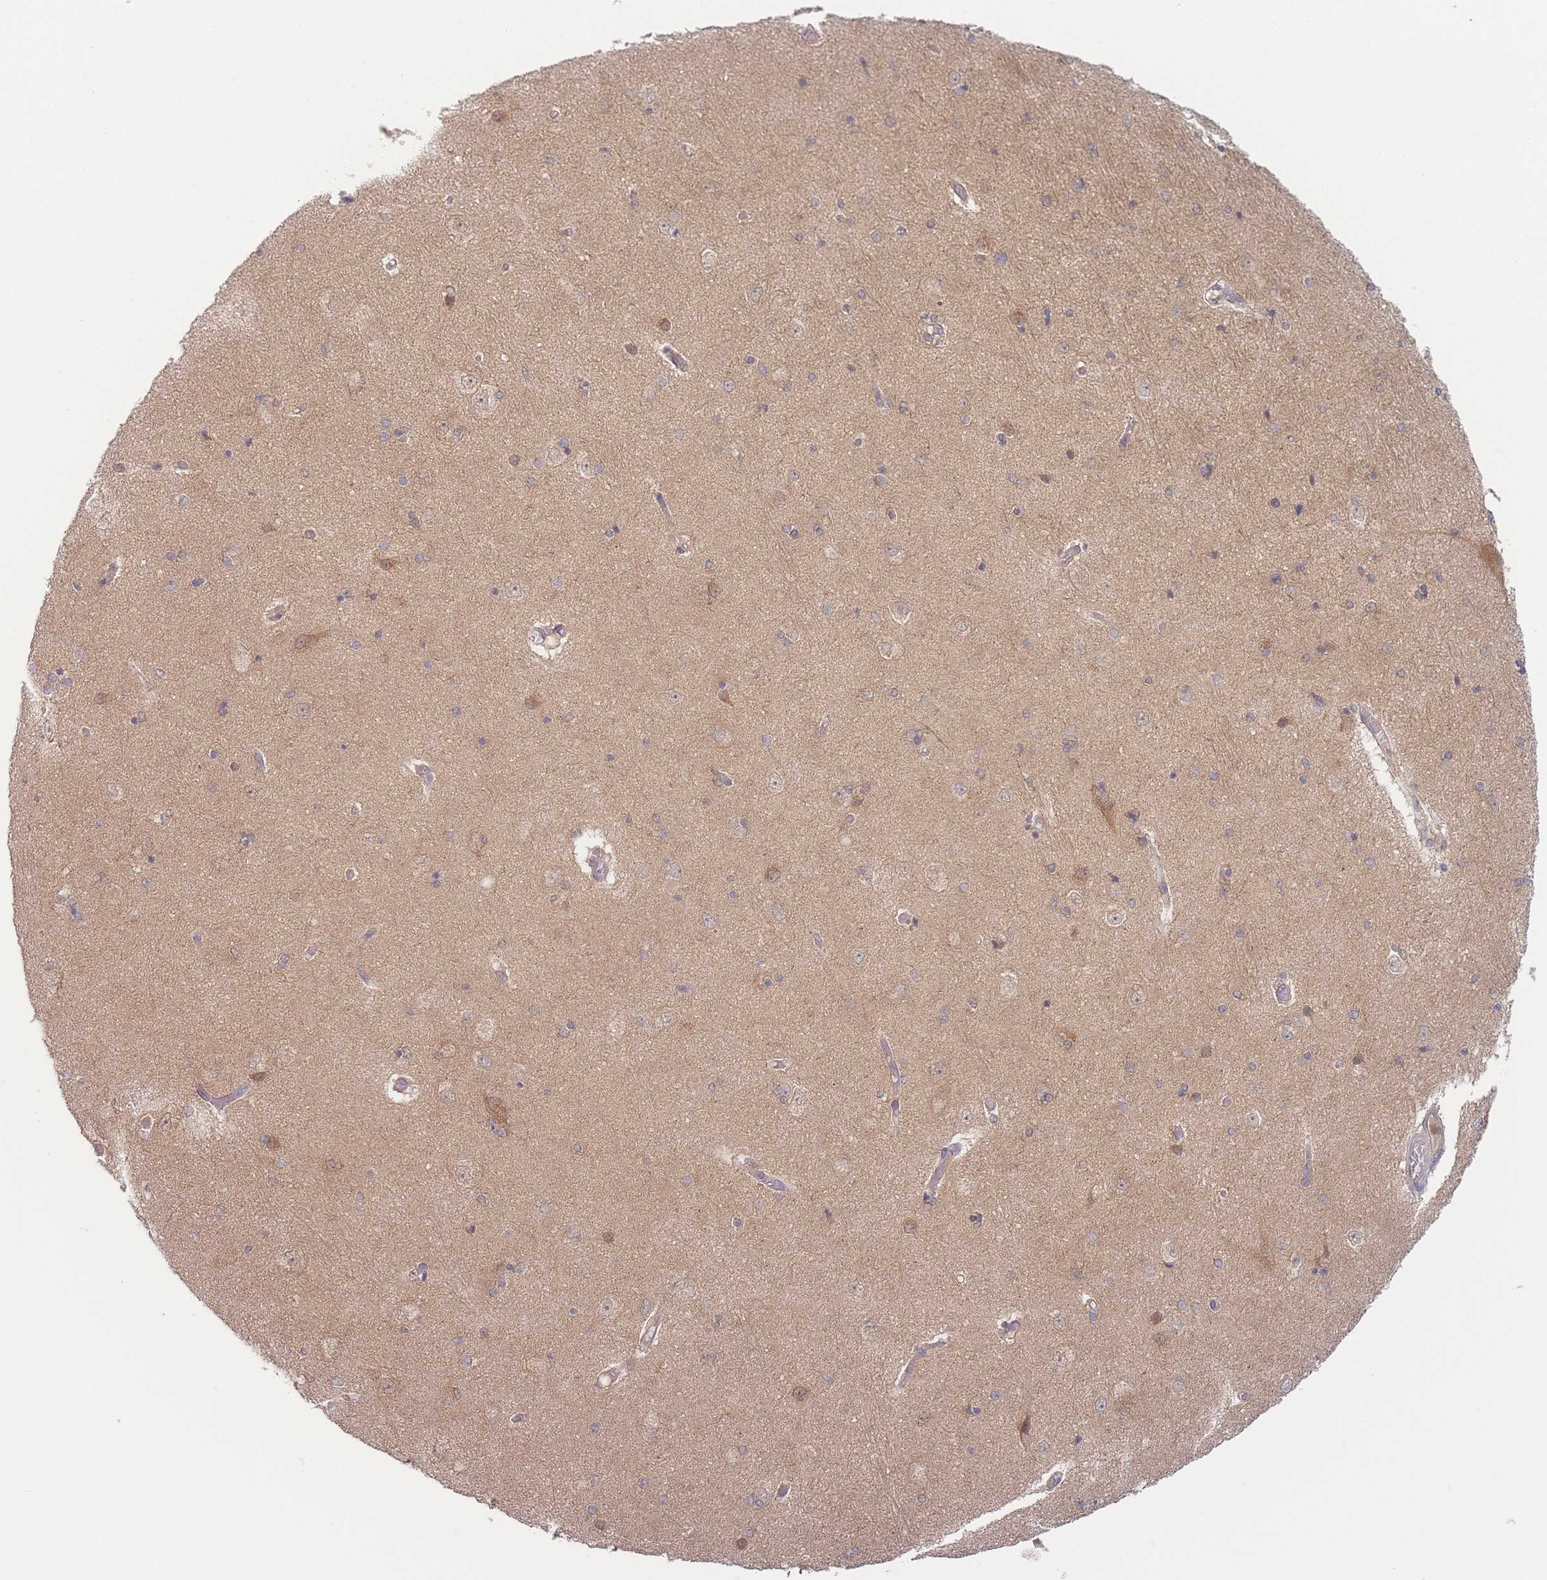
{"staining": {"intensity": "weak", "quantity": "<25%", "location": "cytoplasmic/membranous"}, "tissue": "hippocampus", "cell_type": "Glial cells", "image_type": "normal", "snomed": [{"axis": "morphology", "description": "Normal tissue, NOS"}, {"axis": "topography", "description": "Hippocampus"}], "caption": "This photomicrograph is of benign hippocampus stained with IHC to label a protein in brown with the nuclei are counter-stained blue. There is no expression in glial cells. (Stains: DAB immunohistochemistry (IHC) with hematoxylin counter stain, Microscopy: brightfield microscopy at high magnification).", "gene": "PPM1A", "patient": {"sex": "female", "age": 54}}